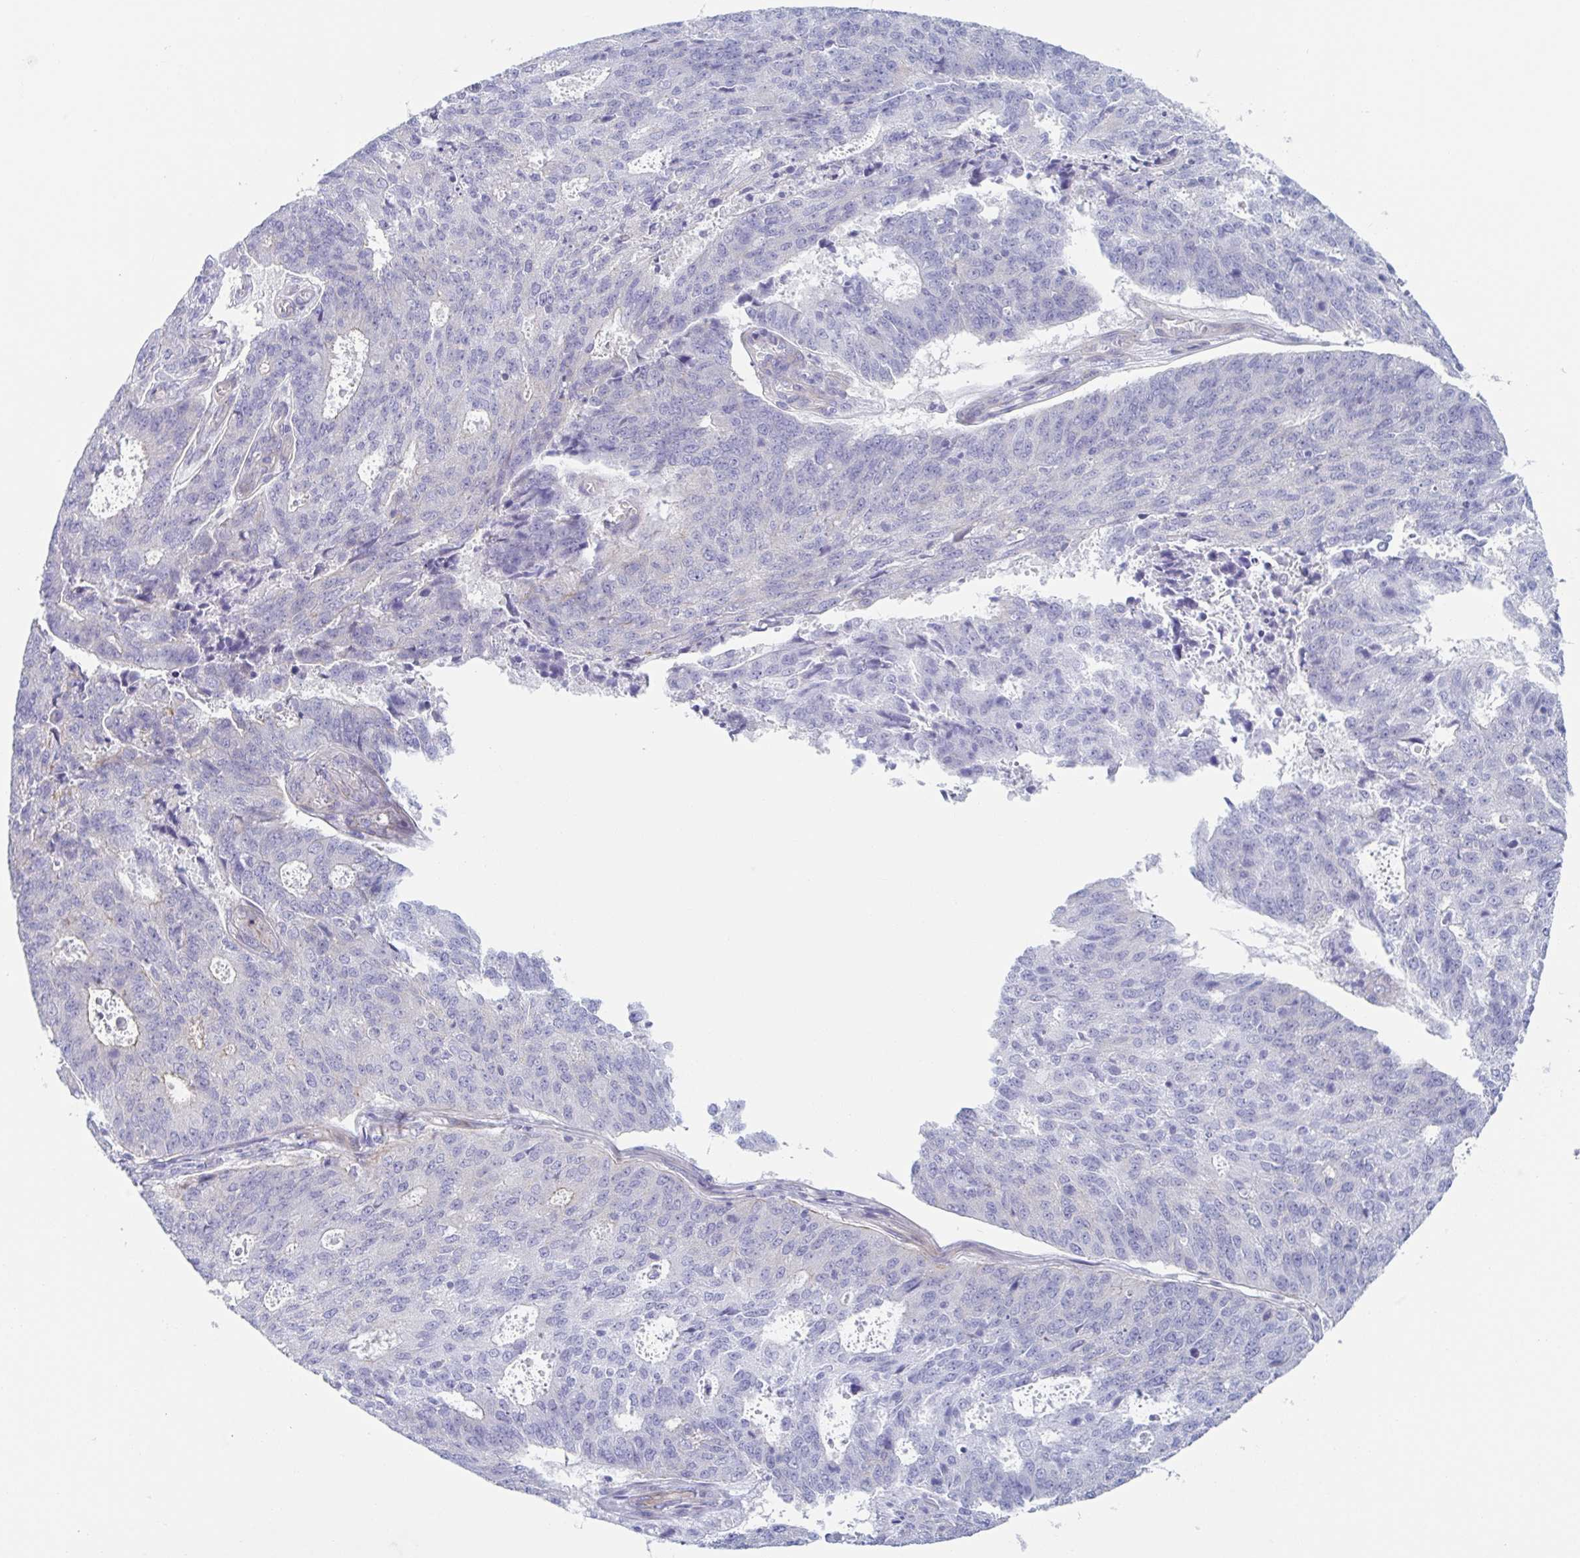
{"staining": {"intensity": "negative", "quantity": "none", "location": "none"}, "tissue": "endometrial cancer", "cell_type": "Tumor cells", "image_type": "cancer", "snomed": [{"axis": "morphology", "description": "Adenocarcinoma, NOS"}, {"axis": "topography", "description": "Endometrium"}], "caption": "Tumor cells are negative for protein expression in human endometrial adenocarcinoma. (DAB immunohistochemistry (IHC) with hematoxylin counter stain).", "gene": "DYNC1I1", "patient": {"sex": "female", "age": 82}}